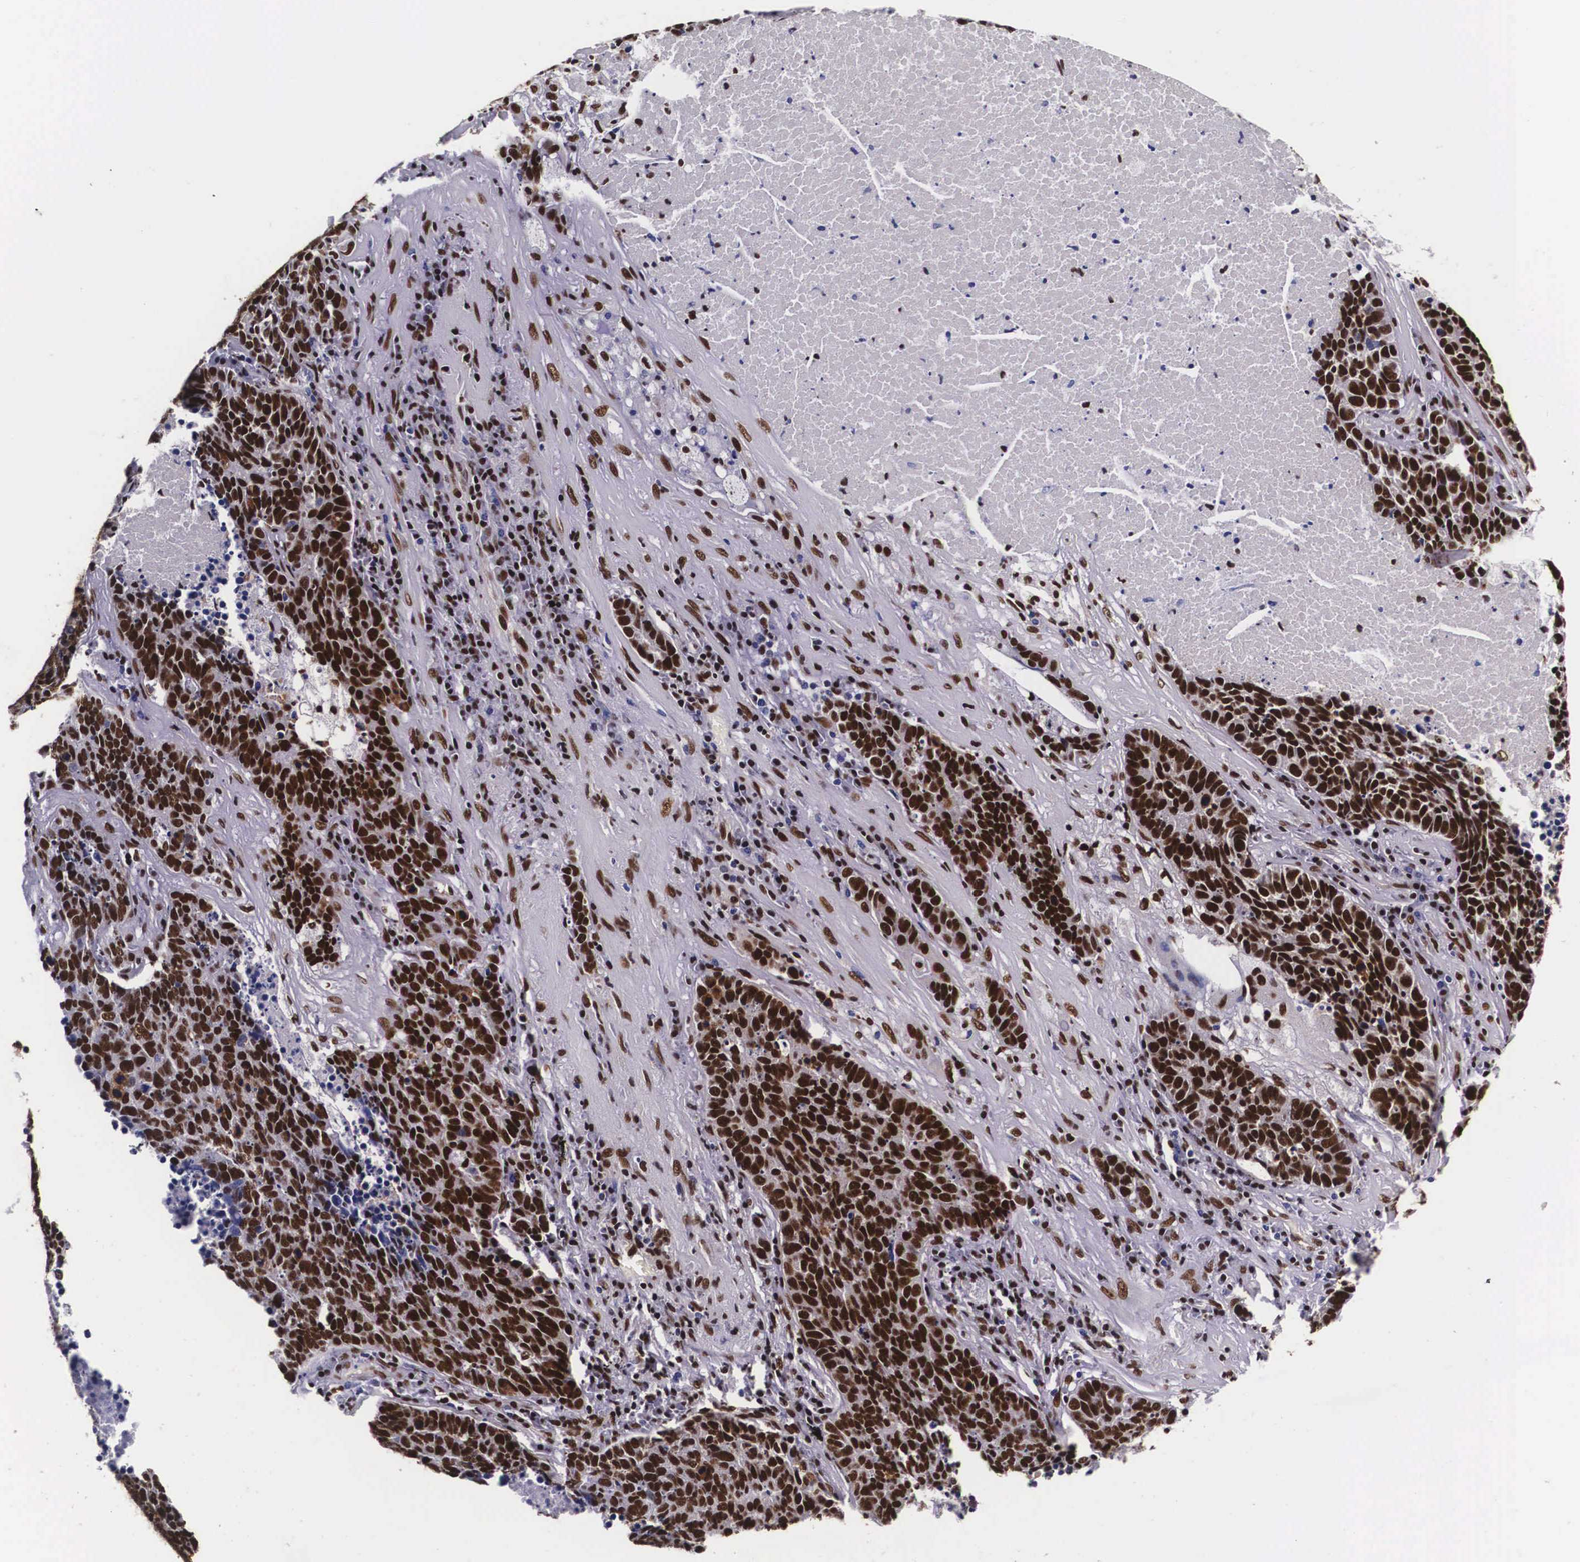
{"staining": {"intensity": "strong", "quantity": ">75%", "location": "nuclear"}, "tissue": "lung cancer", "cell_type": "Tumor cells", "image_type": "cancer", "snomed": [{"axis": "morphology", "description": "Neoplasm, malignant, NOS"}, {"axis": "topography", "description": "Lung"}], "caption": "The photomicrograph displays immunohistochemical staining of lung cancer. There is strong nuclear positivity is appreciated in approximately >75% of tumor cells.", "gene": "PABPN1", "patient": {"sex": "female", "age": 75}}